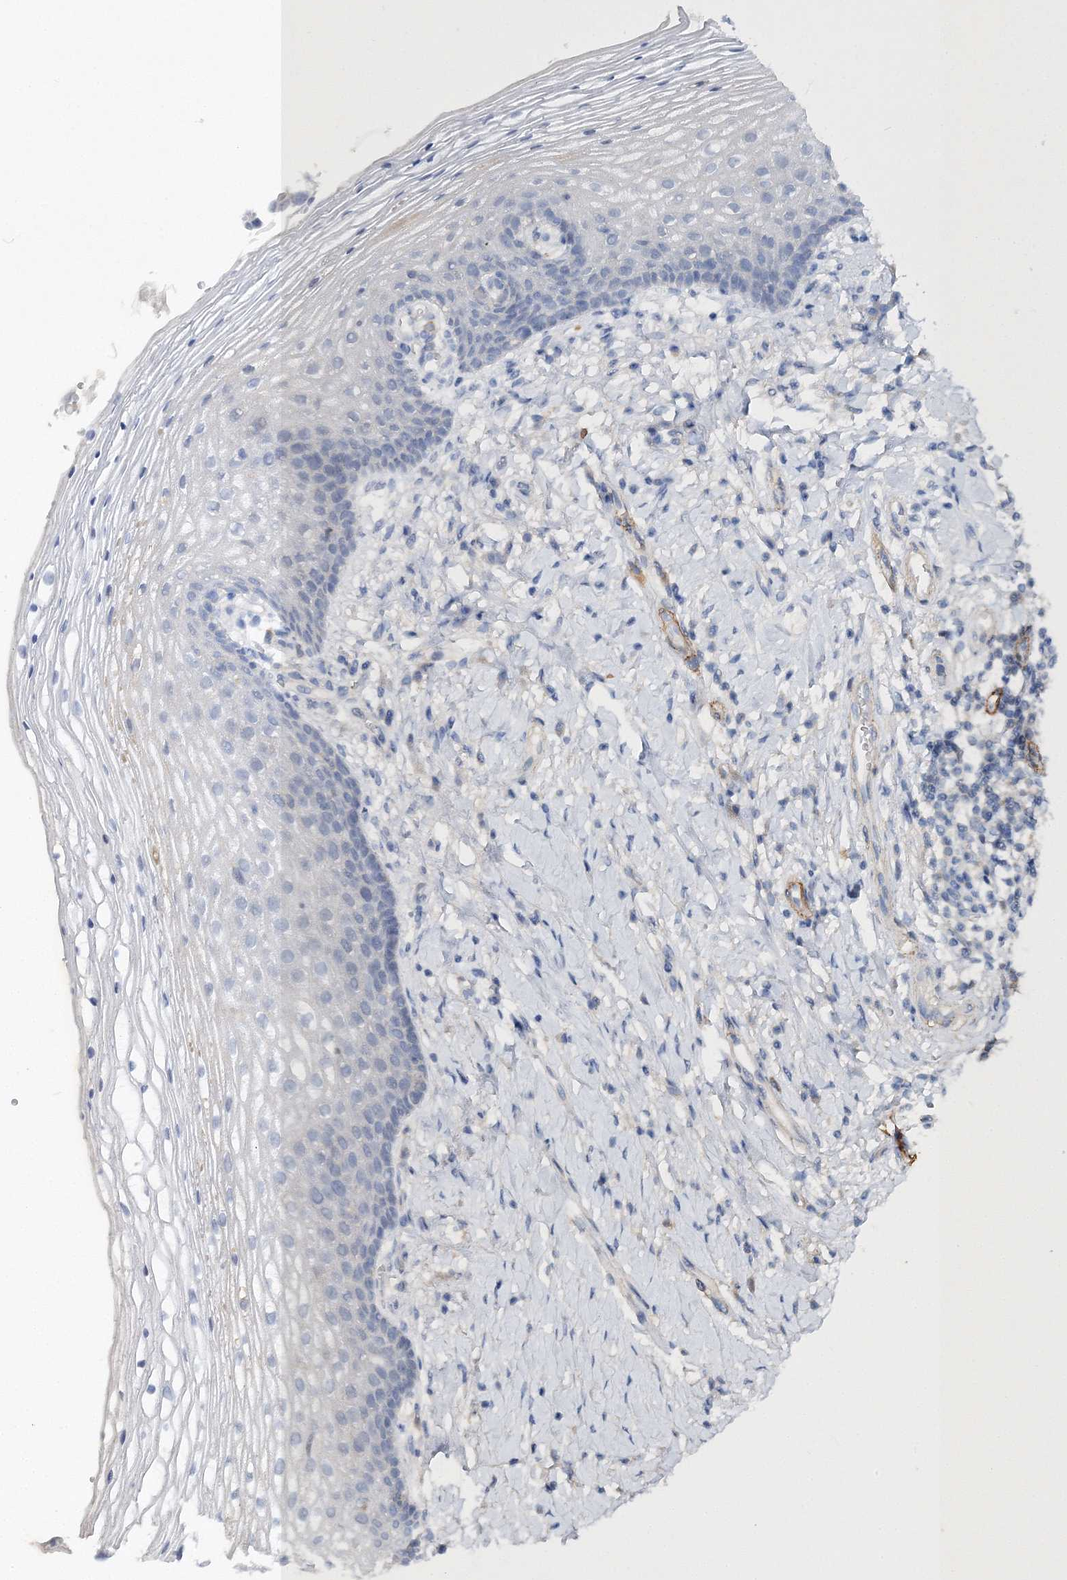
{"staining": {"intensity": "negative", "quantity": "none", "location": "none"}, "tissue": "vagina", "cell_type": "Squamous epithelial cells", "image_type": "normal", "snomed": [{"axis": "morphology", "description": "Normal tissue, NOS"}, {"axis": "topography", "description": "Vagina"}], "caption": "This is an IHC micrograph of unremarkable vagina. There is no expression in squamous epithelial cells.", "gene": "RTN2", "patient": {"sex": "female", "age": 60}}